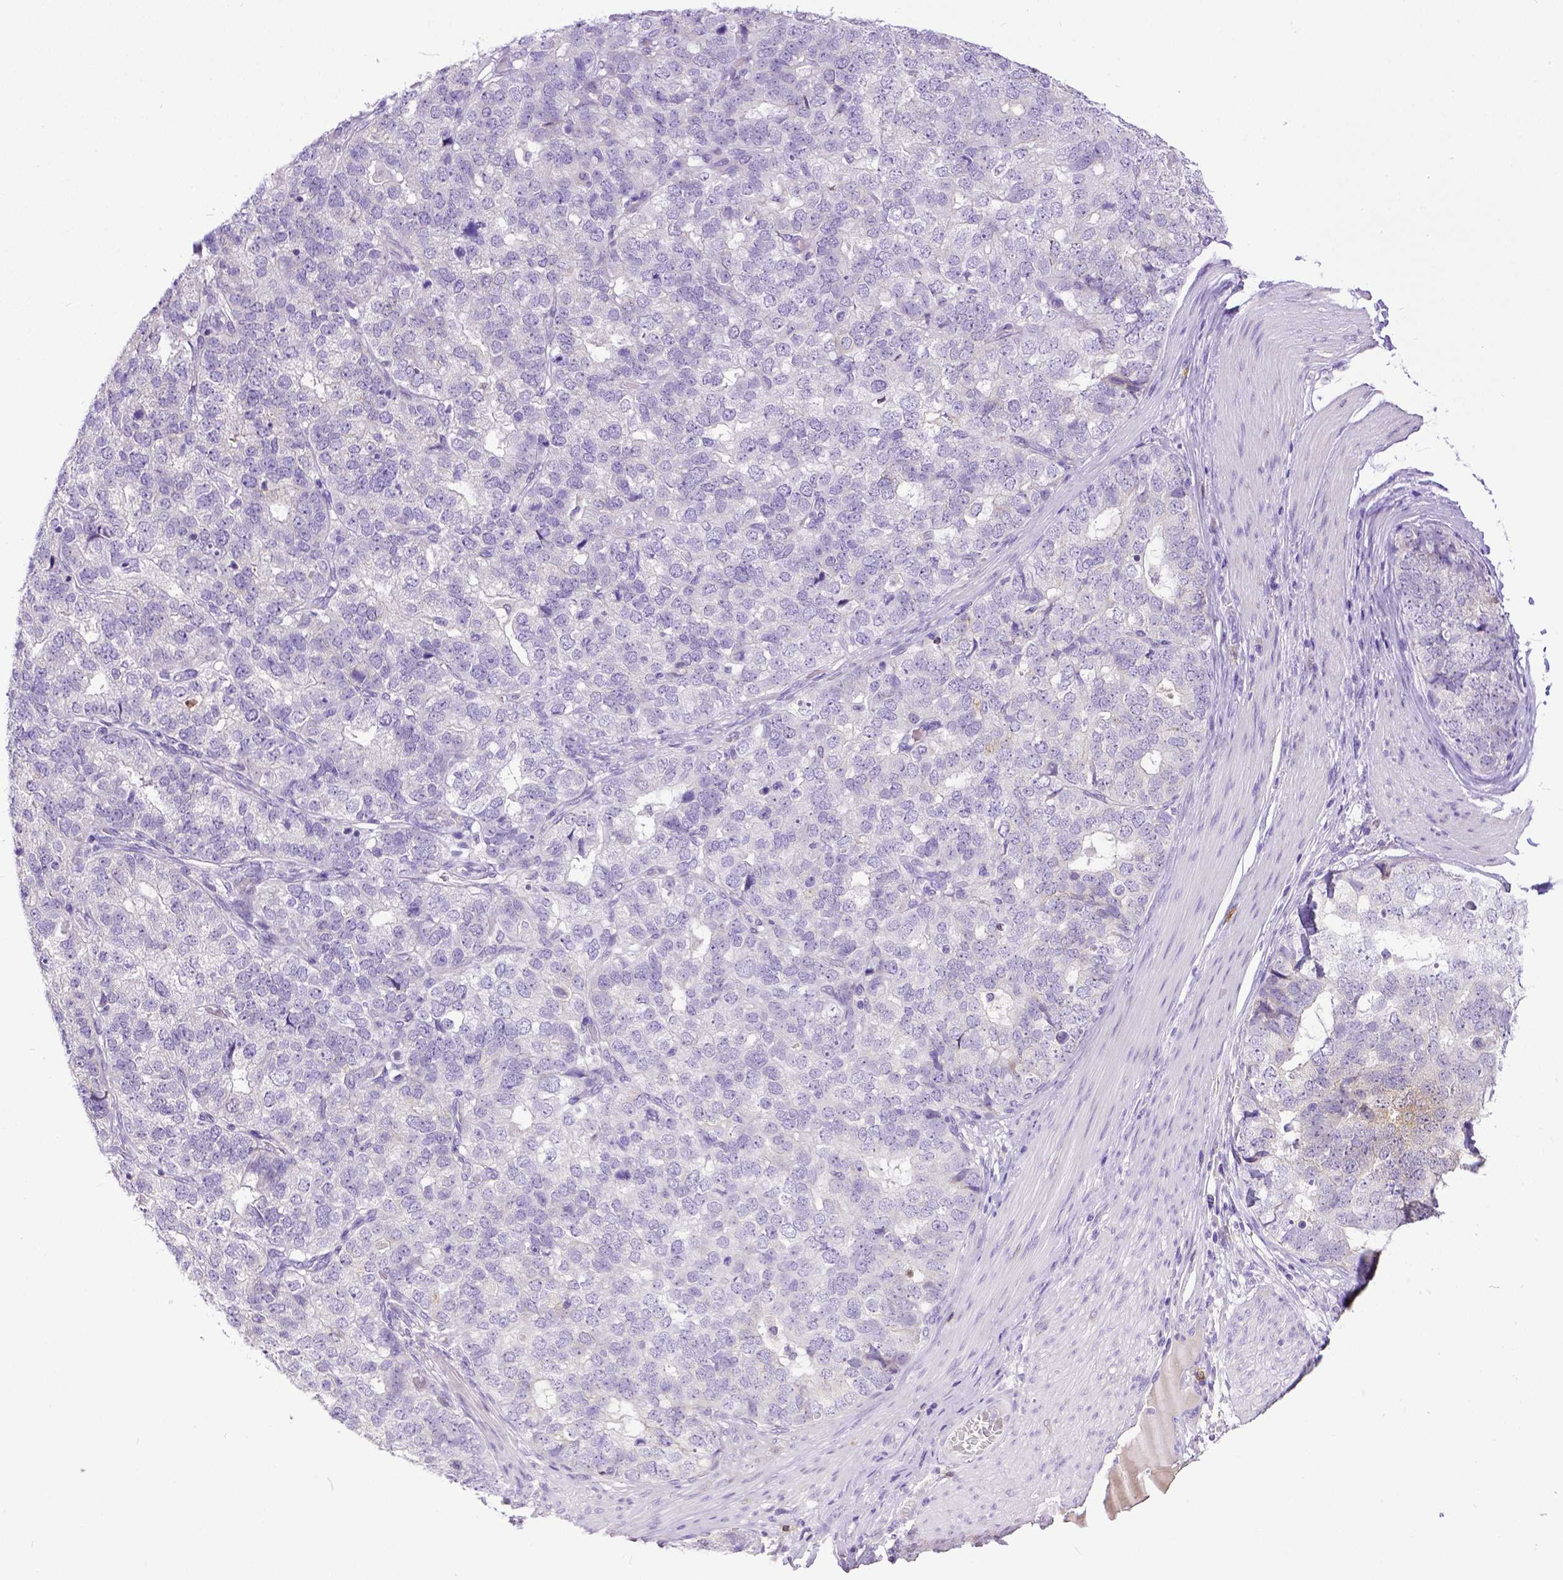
{"staining": {"intensity": "negative", "quantity": "none", "location": "none"}, "tissue": "stomach cancer", "cell_type": "Tumor cells", "image_type": "cancer", "snomed": [{"axis": "morphology", "description": "Adenocarcinoma, NOS"}, {"axis": "topography", "description": "Stomach"}], "caption": "A micrograph of stomach cancer (adenocarcinoma) stained for a protein reveals no brown staining in tumor cells. (Immunohistochemistry, brightfield microscopy, high magnification).", "gene": "KIT", "patient": {"sex": "male", "age": 69}}